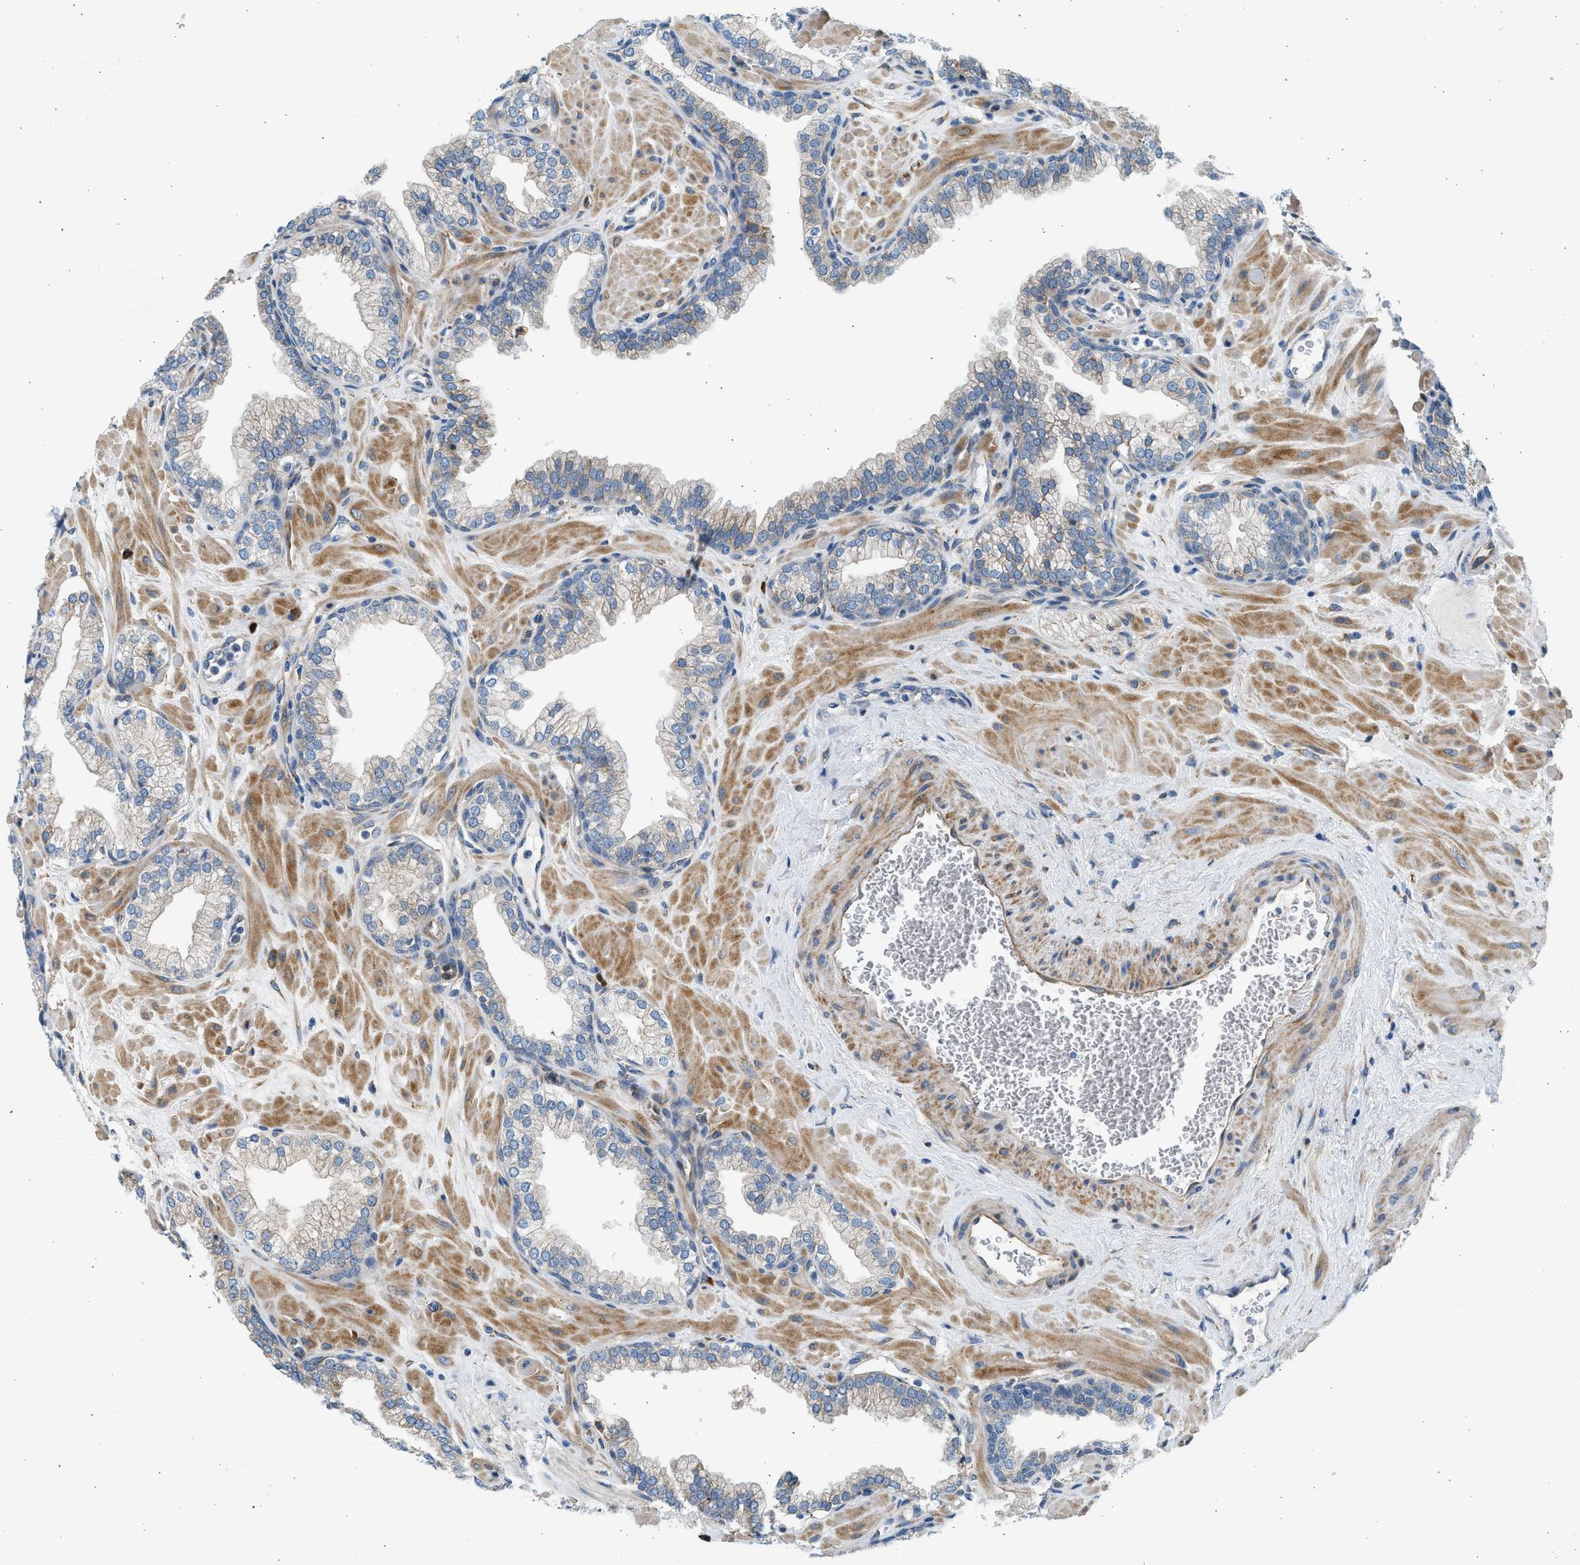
{"staining": {"intensity": "moderate", "quantity": "25%-75%", "location": "cytoplasmic/membranous"}, "tissue": "prostate", "cell_type": "Glandular cells", "image_type": "normal", "snomed": [{"axis": "morphology", "description": "Normal tissue, NOS"}, {"axis": "morphology", "description": "Urothelial carcinoma, Low grade"}, {"axis": "topography", "description": "Urinary bladder"}, {"axis": "topography", "description": "Prostate"}], "caption": "High-magnification brightfield microscopy of benign prostate stained with DAB (brown) and counterstained with hematoxylin (blue). glandular cells exhibit moderate cytoplasmic/membranous staining is seen in approximately25%-75% of cells. The staining was performed using DAB, with brown indicating positive protein expression. Nuclei are stained blue with hematoxylin.", "gene": "CNTN6", "patient": {"sex": "male", "age": 60}}